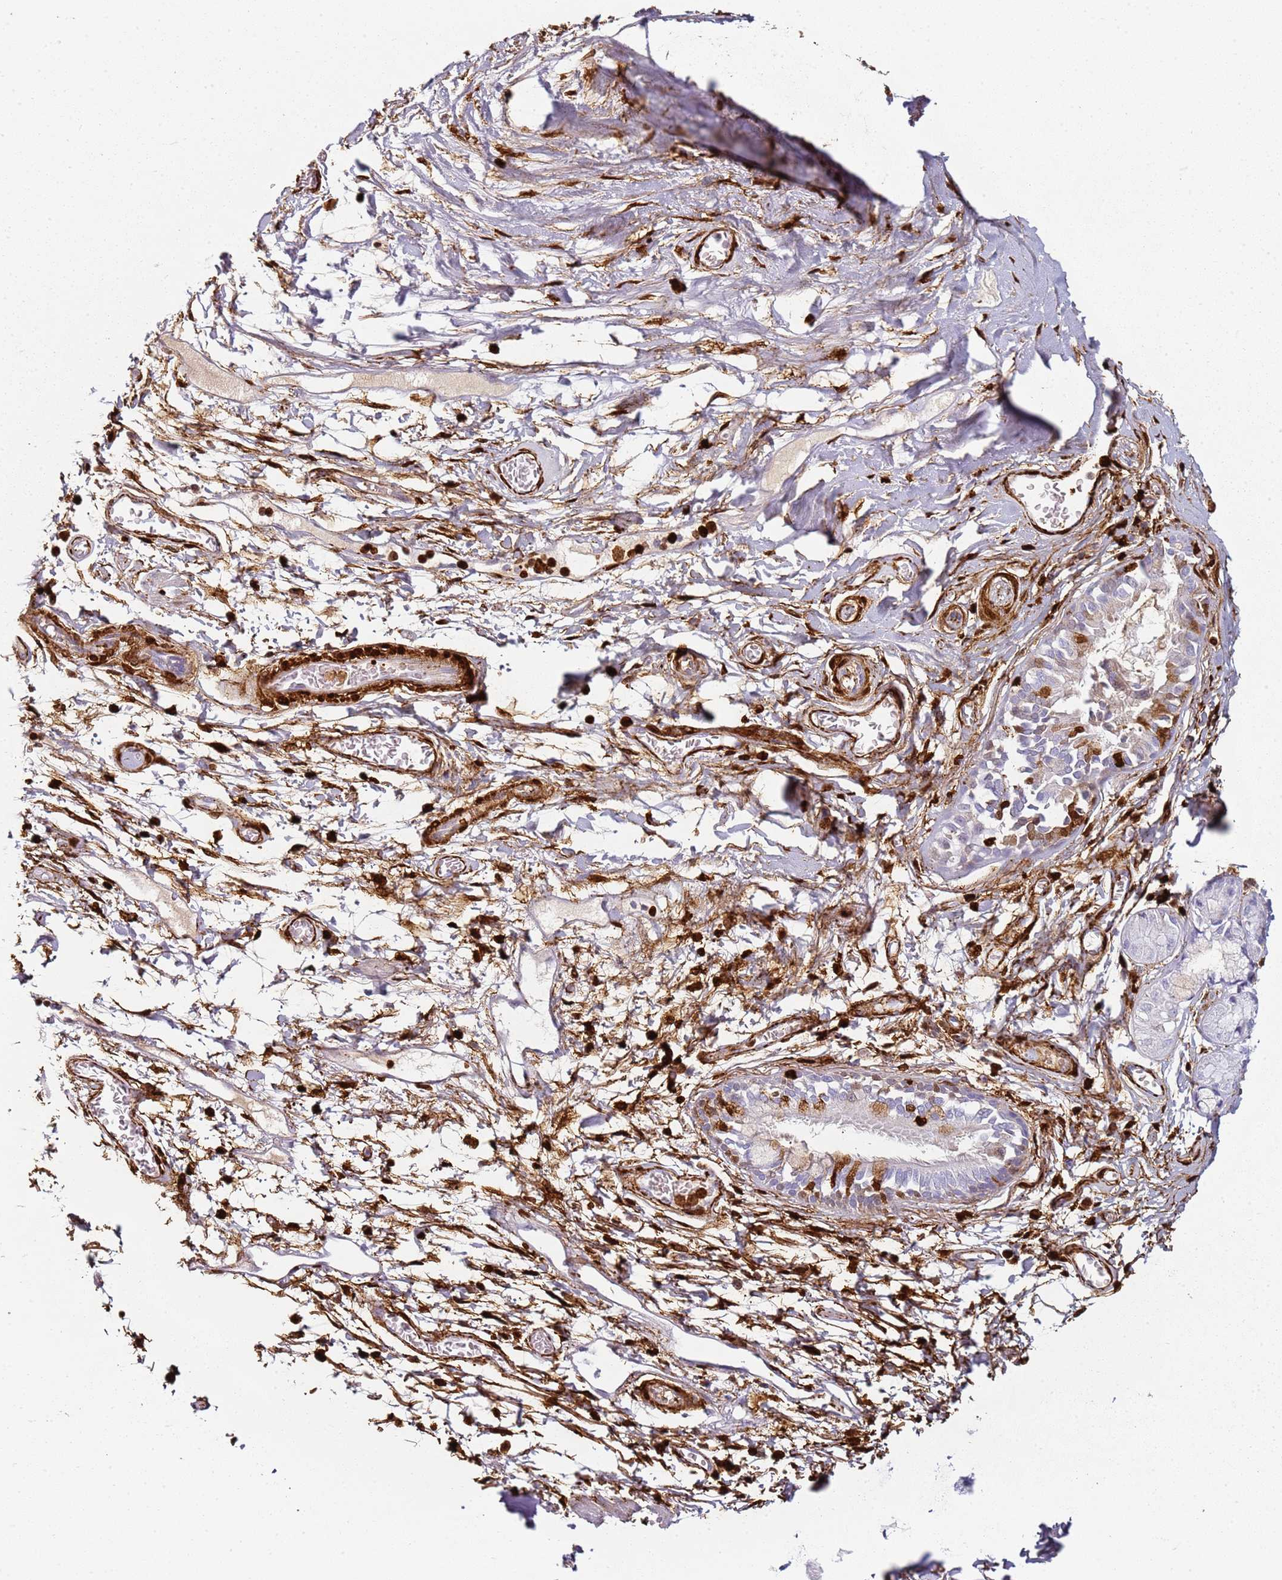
{"staining": {"intensity": "moderate", "quantity": "<25%", "location": "cytoplasmic/membranous,nuclear"}, "tissue": "bronchus", "cell_type": "Respiratory epithelial cells", "image_type": "normal", "snomed": [{"axis": "morphology", "description": "Normal tissue, NOS"}, {"axis": "topography", "description": "Cartilage tissue"}], "caption": "This photomicrograph displays immunohistochemistry staining of benign human bronchus, with low moderate cytoplasmic/membranous,nuclear staining in approximately <25% of respiratory epithelial cells.", "gene": "S100A4", "patient": {"sex": "male", "age": 63}}